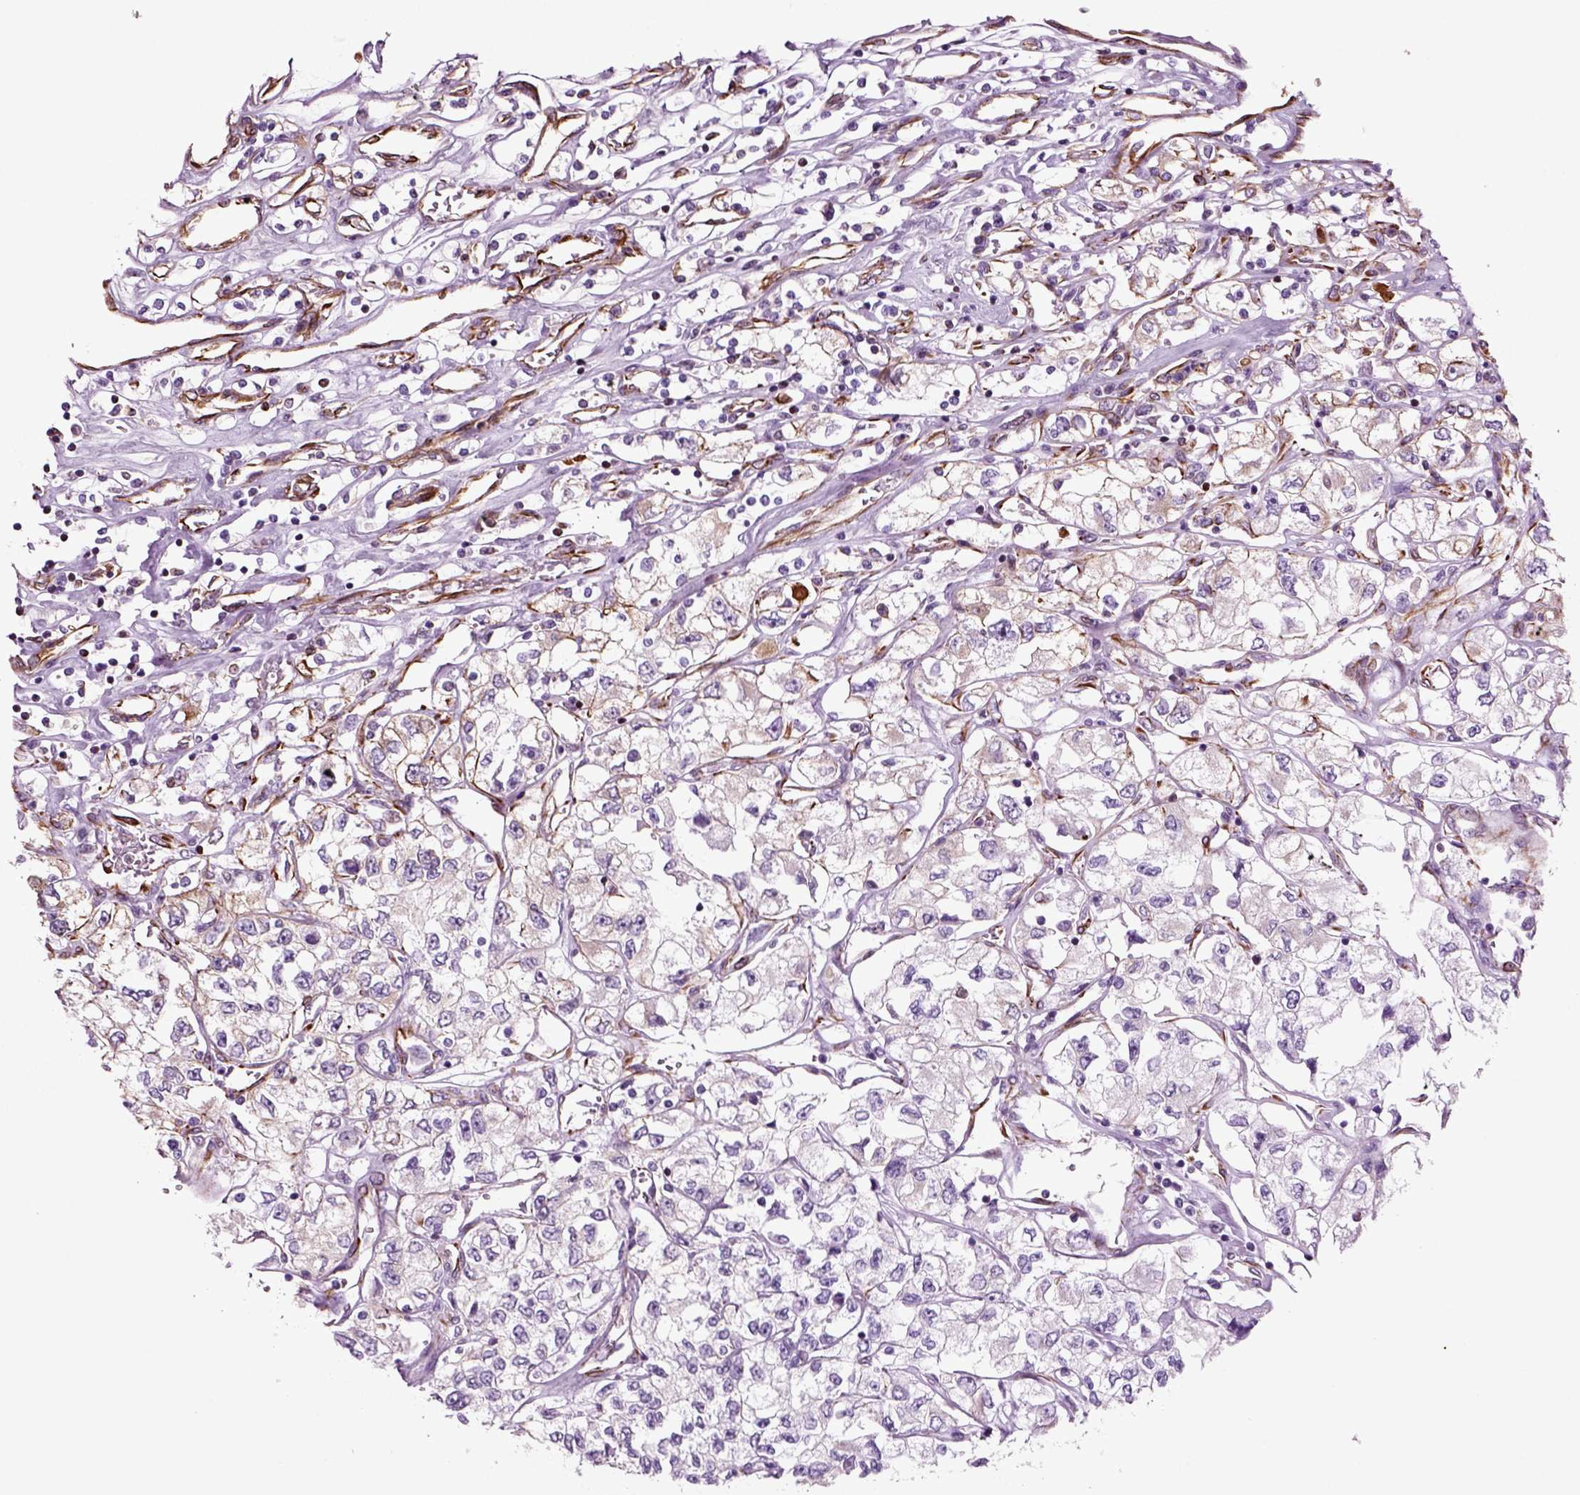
{"staining": {"intensity": "negative", "quantity": "none", "location": "none"}, "tissue": "renal cancer", "cell_type": "Tumor cells", "image_type": "cancer", "snomed": [{"axis": "morphology", "description": "Adenocarcinoma, NOS"}, {"axis": "topography", "description": "Kidney"}], "caption": "Renal cancer (adenocarcinoma) was stained to show a protein in brown. There is no significant positivity in tumor cells. Brightfield microscopy of immunohistochemistry stained with DAB (brown) and hematoxylin (blue), captured at high magnification.", "gene": "ACER3", "patient": {"sex": "female", "age": 59}}